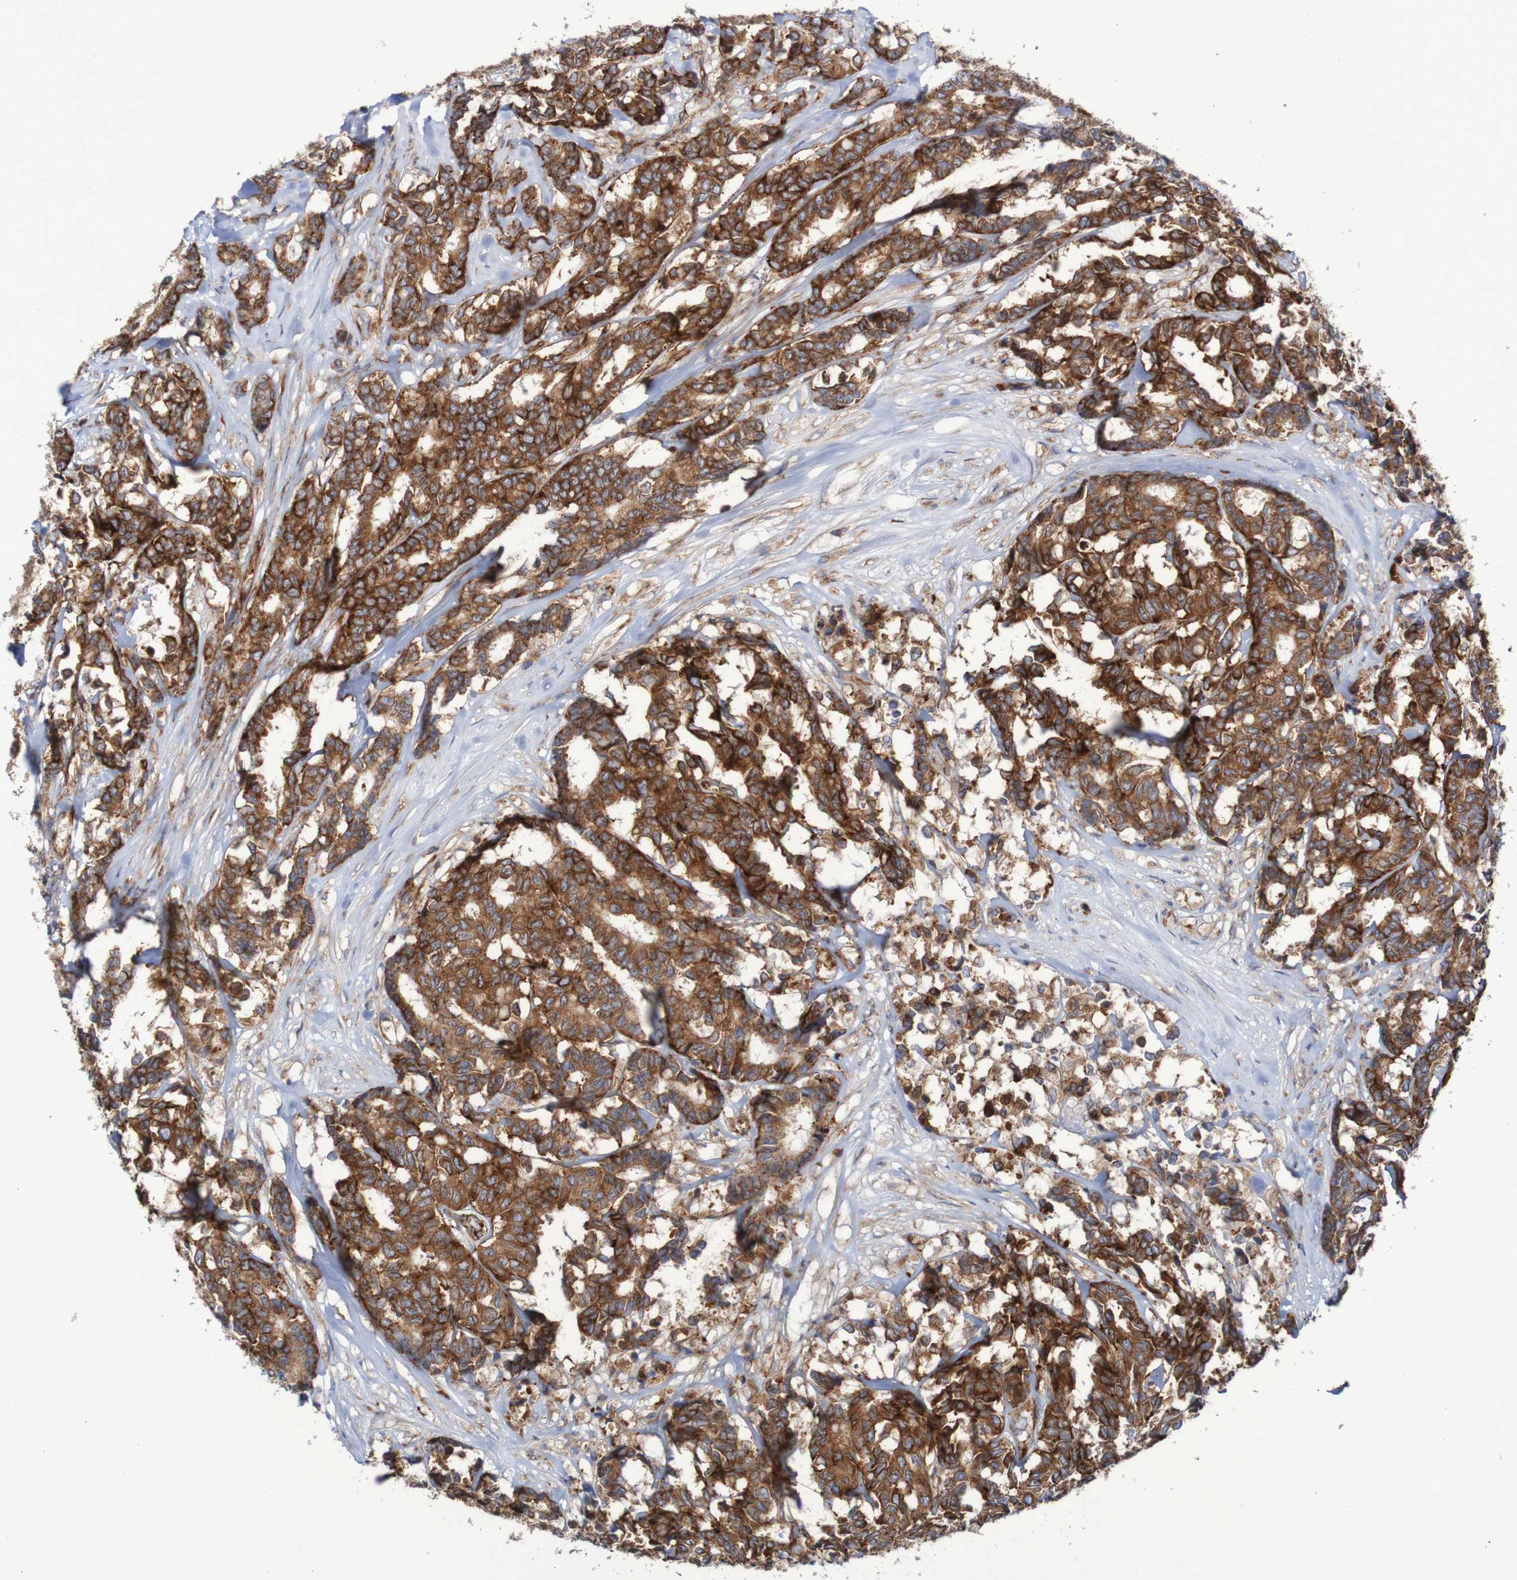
{"staining": {"intensity": "strong", "quantity": ">75%", "location": "cytoplasmic/membranous"}, "tissue": "breast cancer", "cell_type": "Tumor cells", "image_type": "cancer", "snomed": [{"axis": "morphology", "description": "Duct carcinoma"}, {"axis": "topography", "description": "Breast"}], "caption": "Immunohistochemical staining of breast infiltrating ductal carcinoma shows high levels of strong cytoplasmic/membranous protein expression in about >75% of tumor cells.", "gene": "FXR2", "patient": {"sex": "female", "age": 87}}